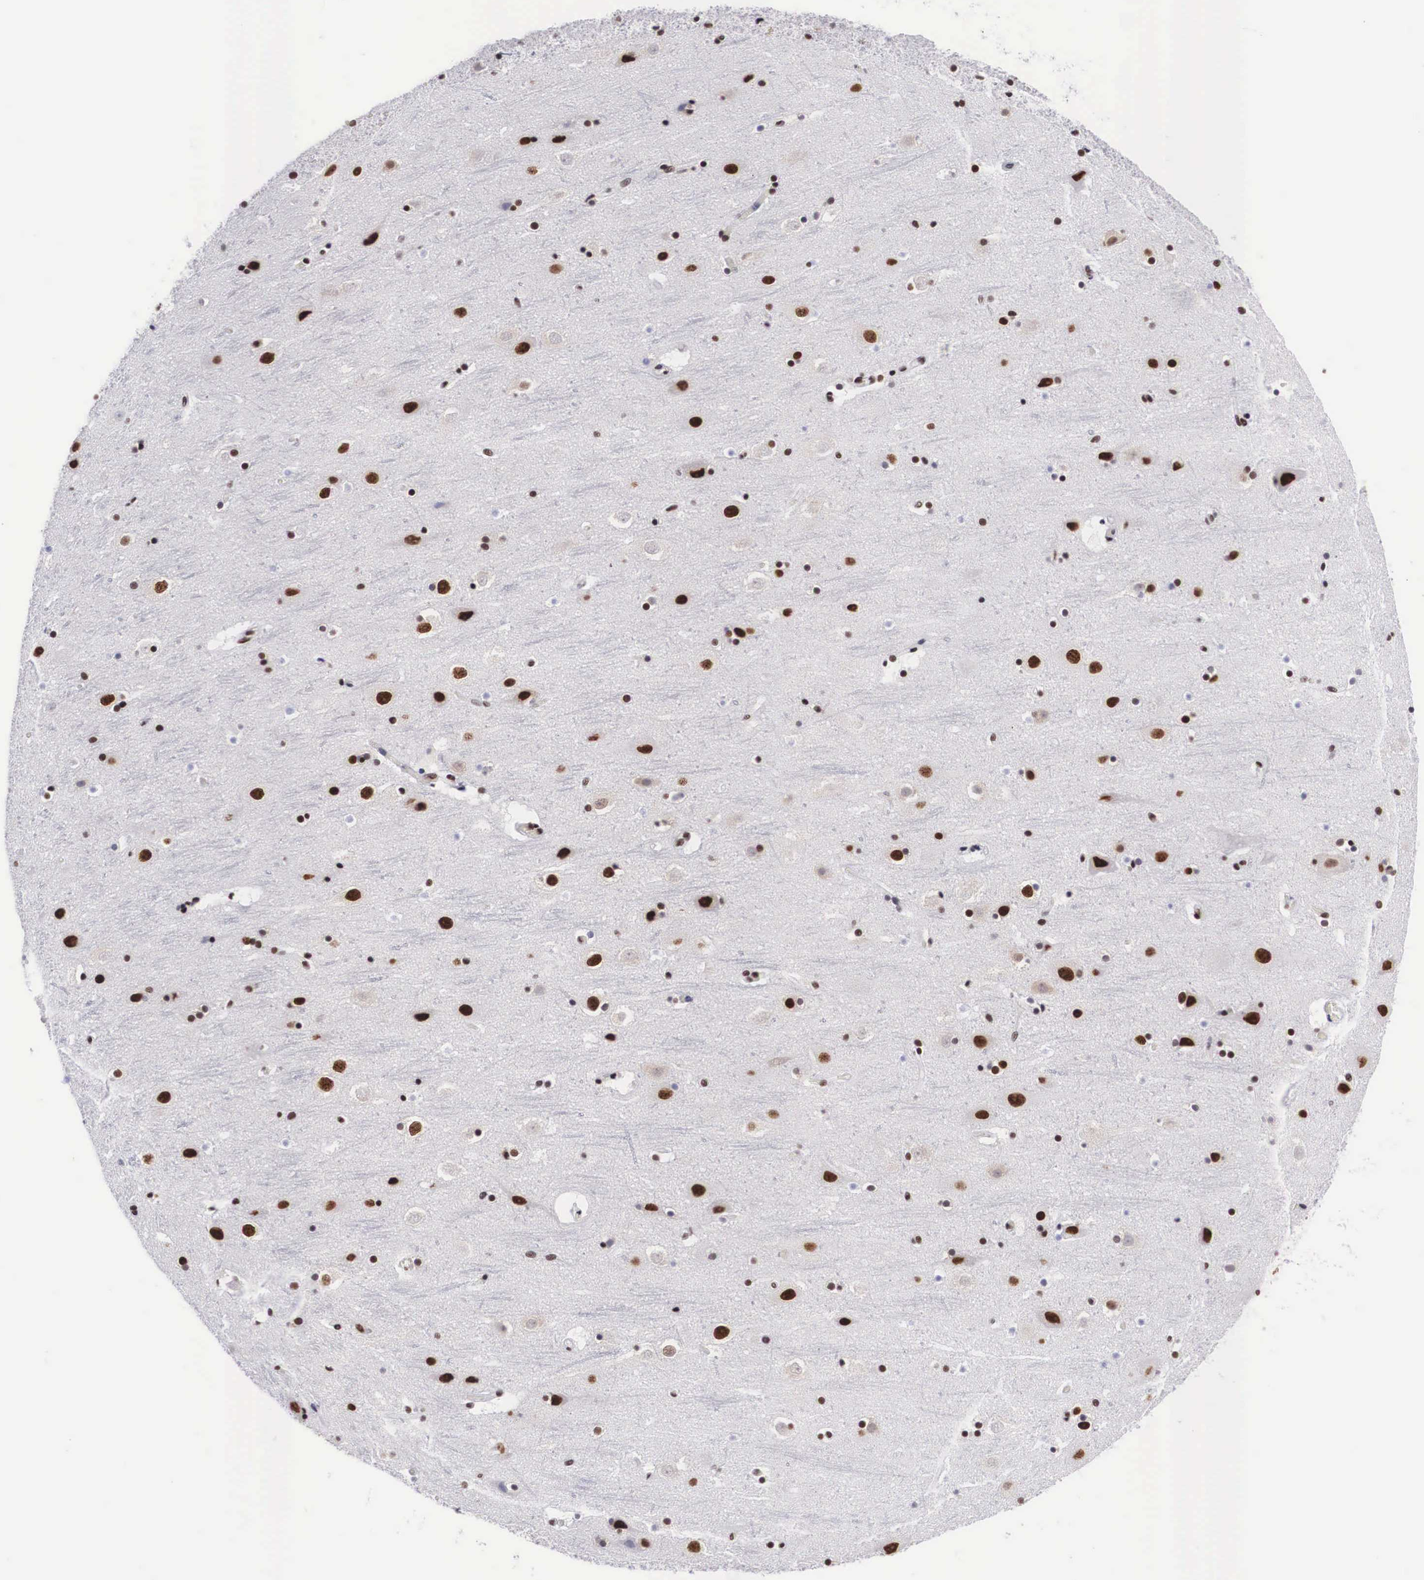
{"staining": {"intensity": "moderate", "quantity": ">75%", "location": "nuclear"}, "tissue": "cerebral cortex", "cell_type": "Endothelial cells", "image_type": "normal", "snomed": [{"axis": "morphology", "description": "Normal tissue, NOS"}, {"axis": "topography", "description": "Cerebral cortex"}], "caption": "Immunohistochemistry (IHC) (DAB) staining of normal cerebral cortex displays moderate nuclear protein expression in about >75% of endothelial cells. The staining is performed using DAB brown chromogen to label protein expression. The nuclei are counter-stained blue using hematoxylin.", "gene": "SF3A1", "patient": {"sex": "male", "age": 45}}